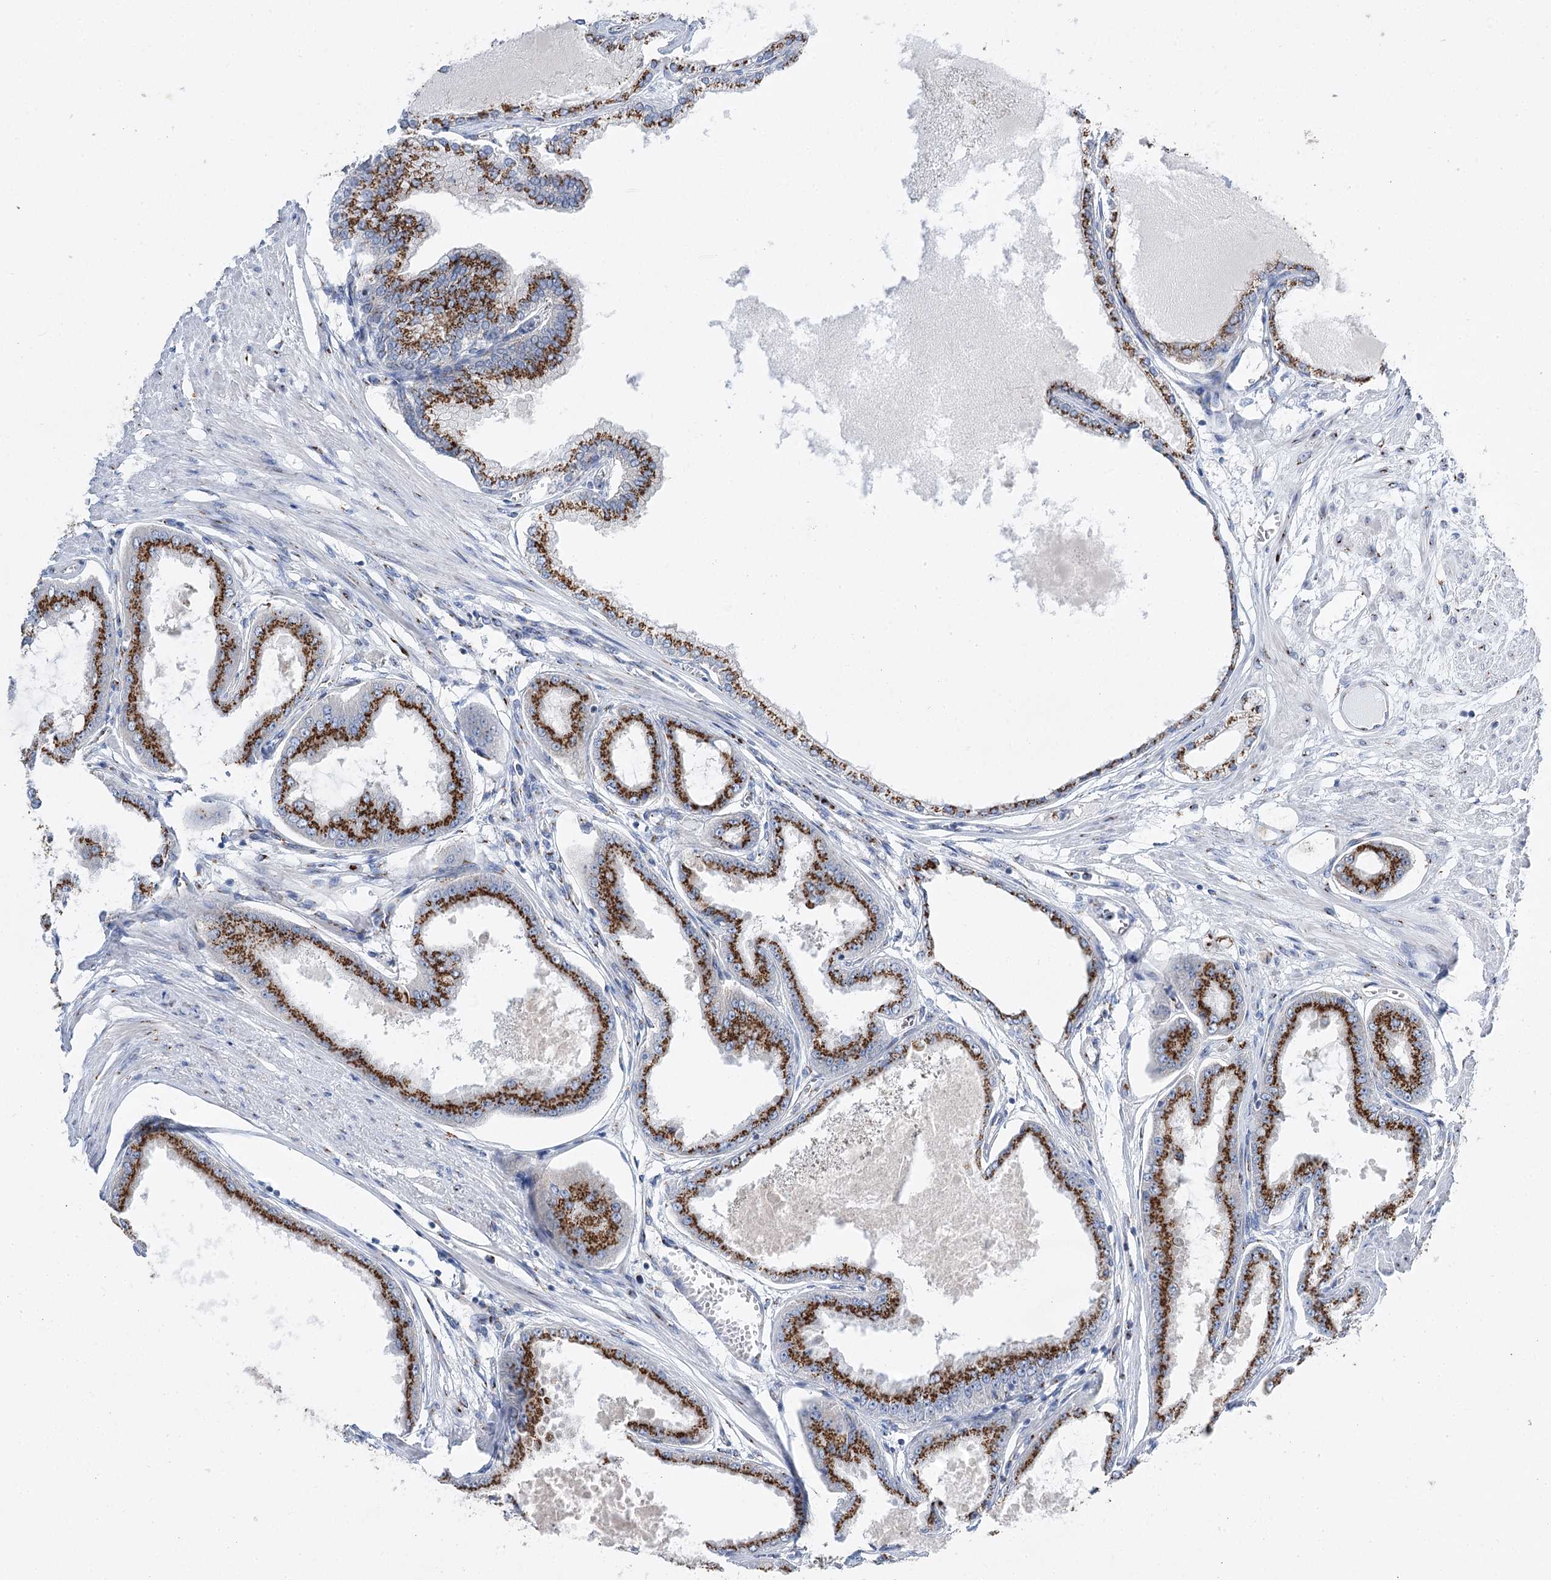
{"staining": {"intensity": "strong", "quantity": ">75%", "location": "cytoplasmic/membranous"}, "tissue": "prostate cancer", "cell_type": "Tumor cells", "image_type": "cancer", "snomed": [{"axis": "morphology", "description": "Adenocarcinoma, Low grade"}, {"axis": "topography", "description": "Prostate"}], "caption": "Immunohistochemistry (IHC) (DAB) staining of human prostate adenocarcinoma (low-grade) displays strong cytoplasmic/membranous protein staining in about >75% of tumor cells. The staining was performed using DAB to visualize the protein expression in brown, while the nuclei were stained in blue with hematoxylin (Magnification: 20x).", "gene": "TMEM165", "patient": {"sex": "male", "age": 63}}